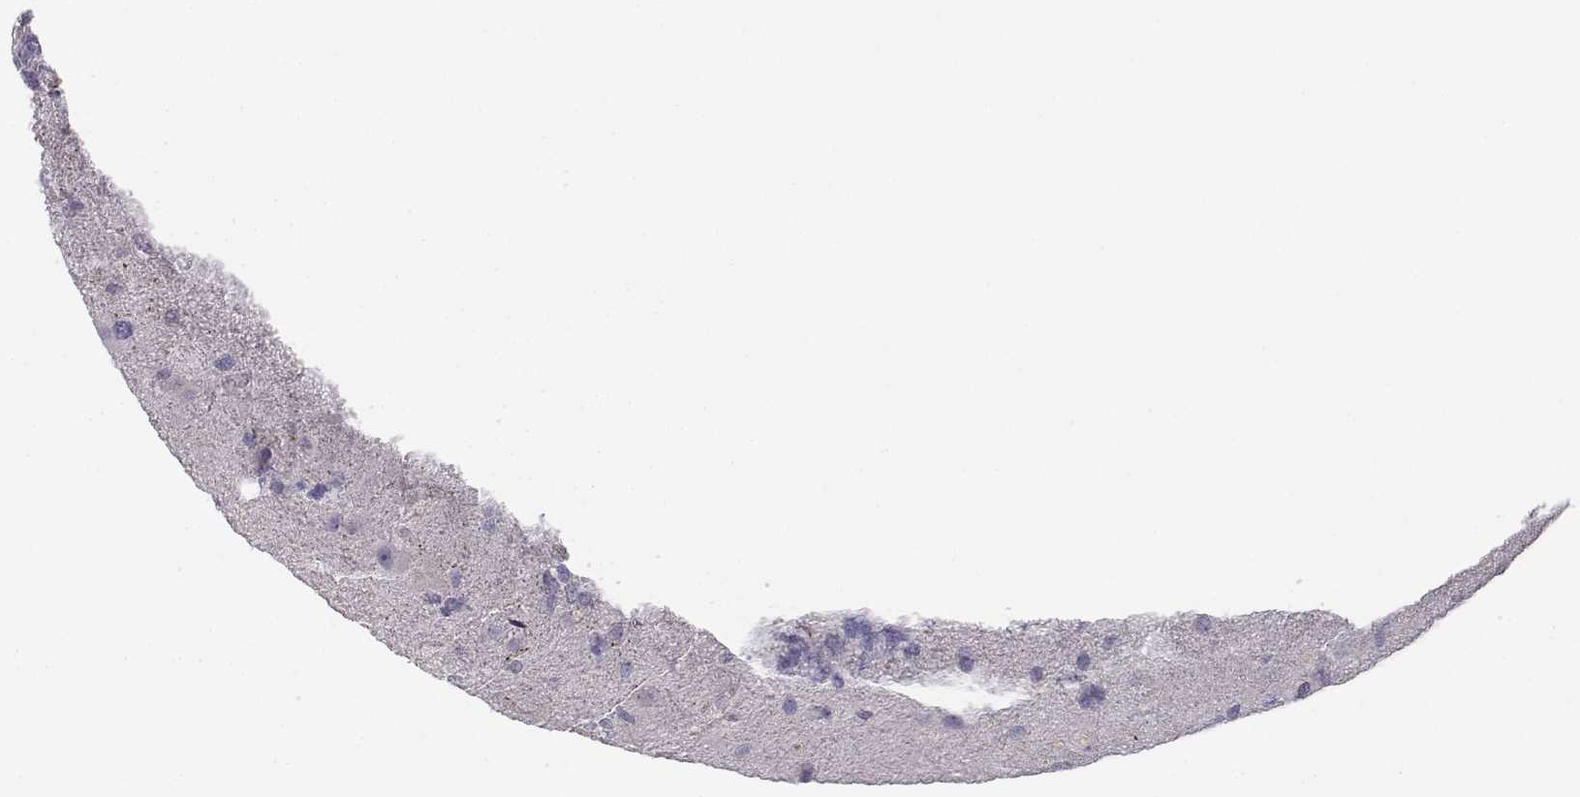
{"staining": {"intensity": "negative", "quantity": "none", "location": "none"}, "tissue": "glioma", "cell_type": "Tumor cells", "image_type": "cancer", "snomed": [{"axis": "morphology", "description": "Glioma, malignant, High grade"}, {"axis": "topography", "description": "Brain"}], "caption": "The image demonstrates no significant positivity in tumor cells of high-grade glioma (malignant). (Immunohistochemistry (ihc), brightfield microscopy, high magnification).", "gene": "MYCBPAP", "patient": {"sex": "female", "age": 71}}